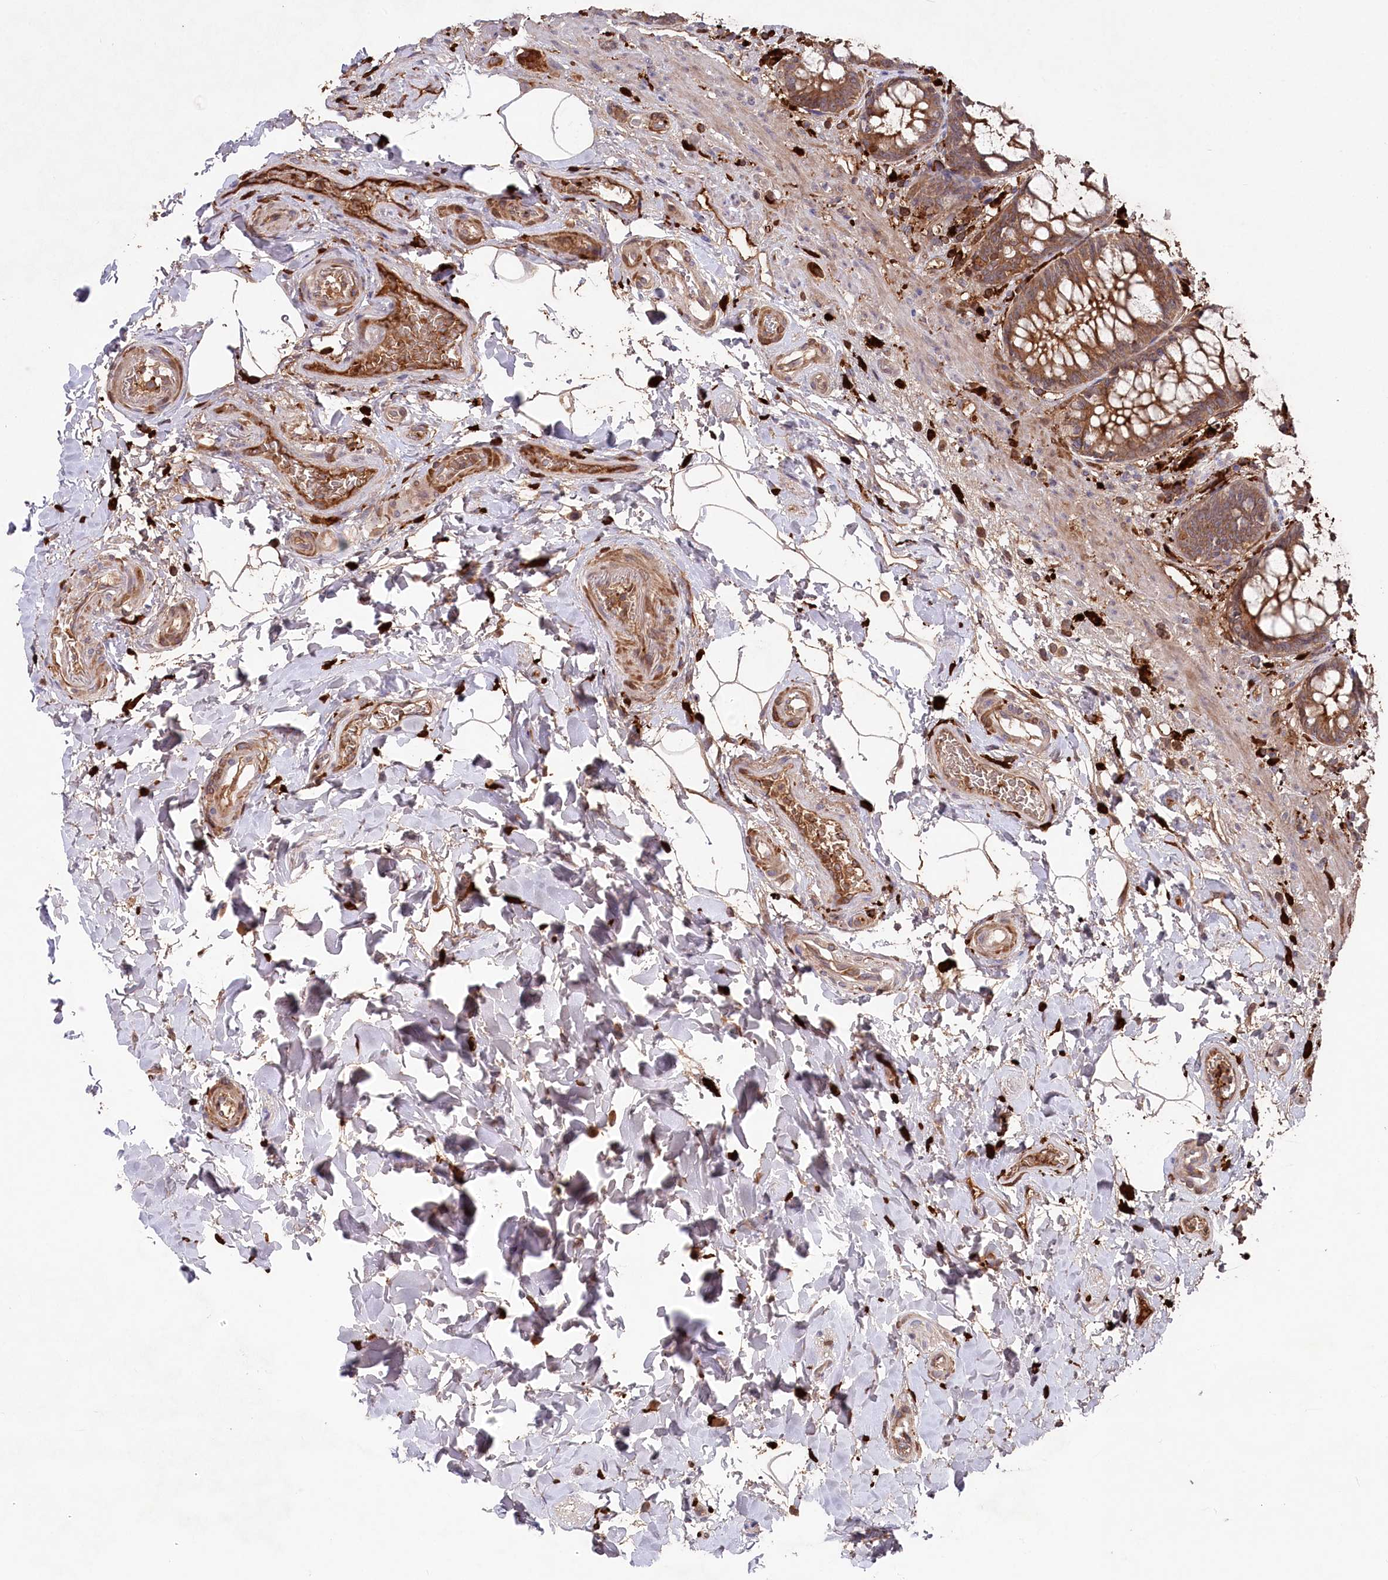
{"staining": {"intensity": "strong", "quantity": ">75%", "location": "cytoplasmic/membranous"}, "tissue": "rectum", "cell_type": "Glandular cells", "image_type": "normal", "snomed": [{"axis": "morphology", "description": "Normal tissue, NOS"}, {"axis": "topography", "description": "Rectum"}], "caption": "A histopathology image showing strong cytoplasmic/membranous positivity in about >75% of glandular cells in normal rectum, as visualized by brown immunohistochemical staining.", "gene": "PPP1R21", "patient": {"sex": "male", "age": 64}}